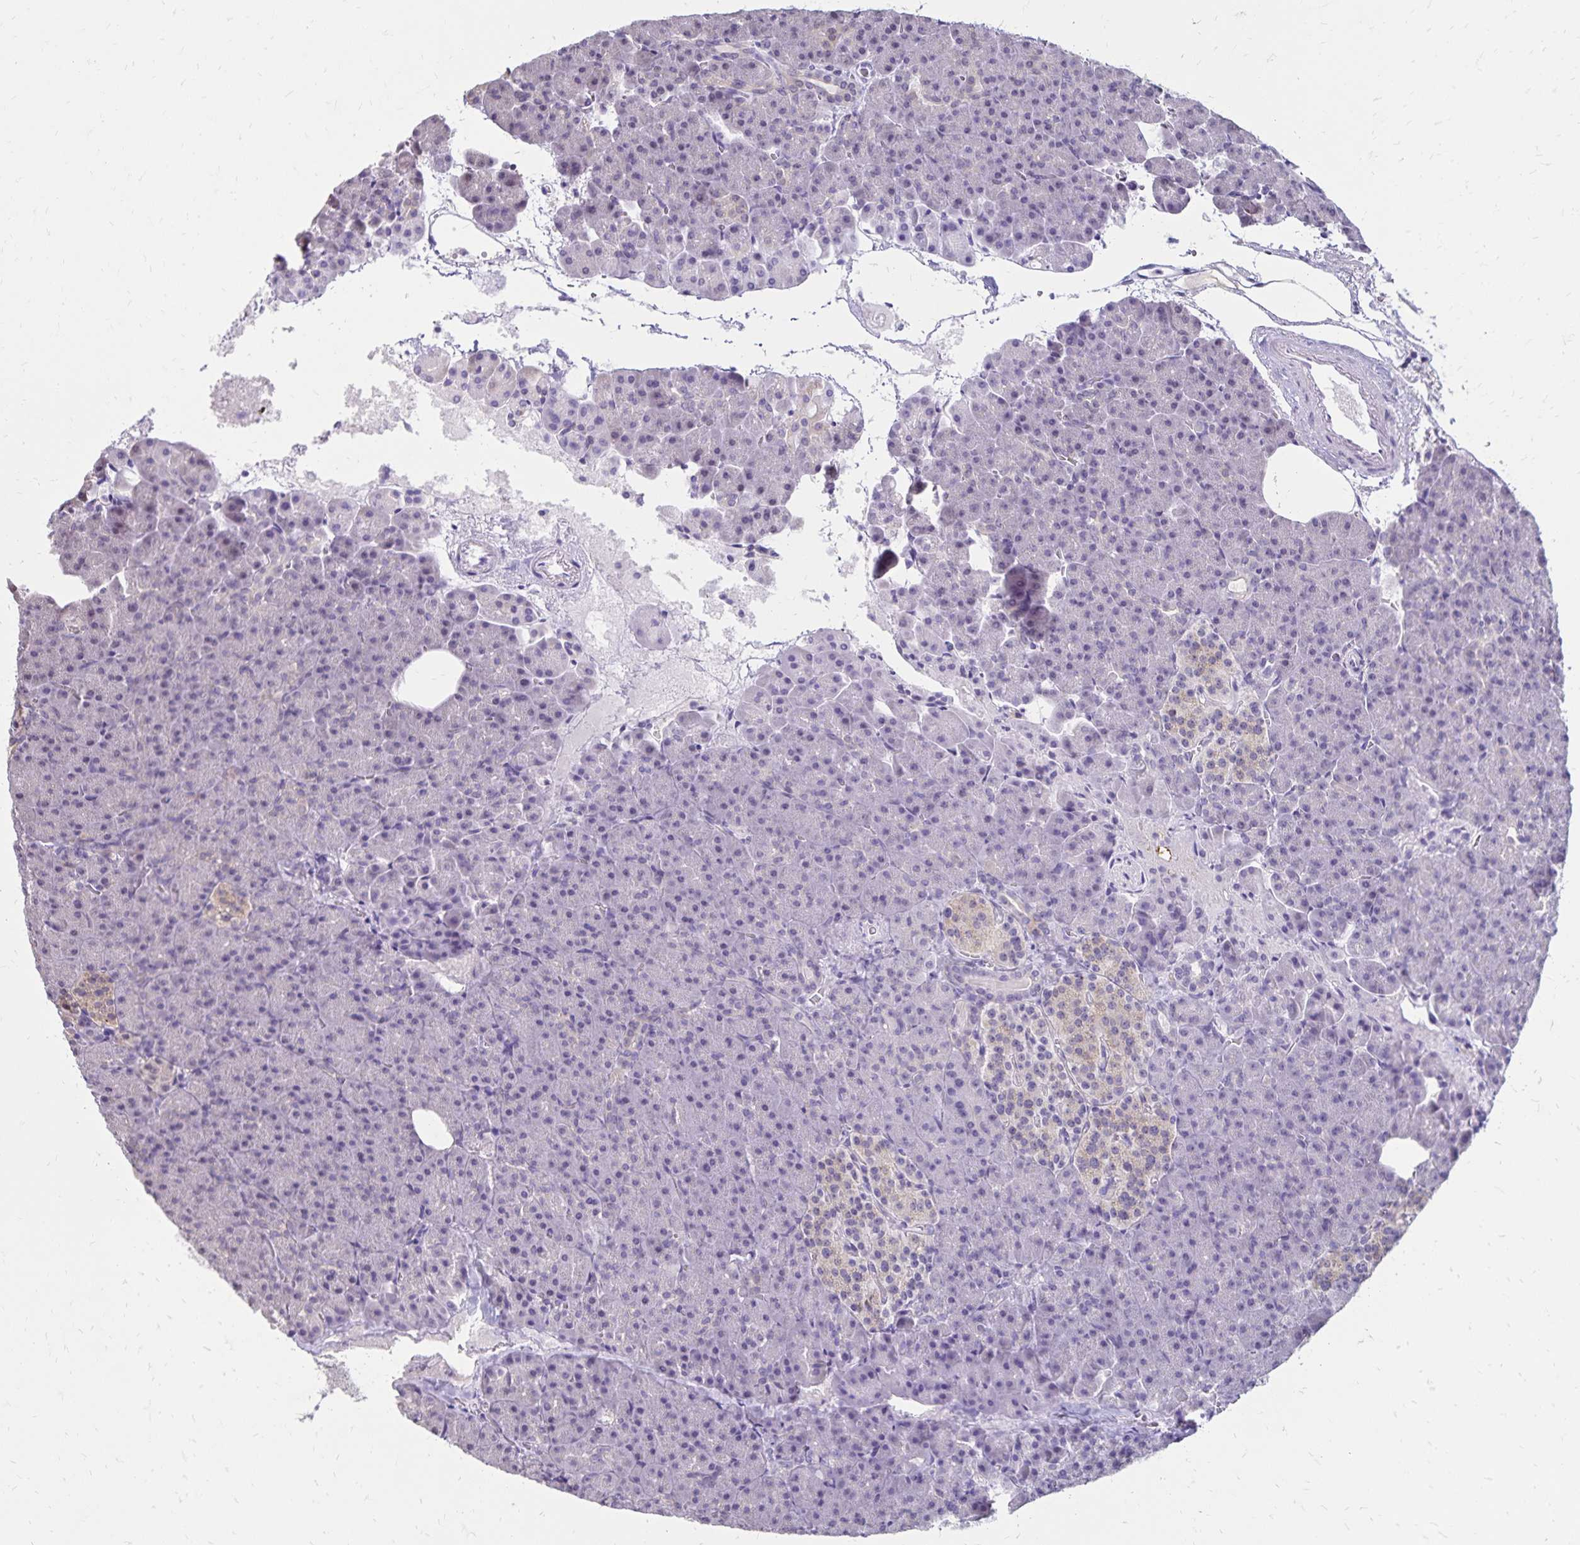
{"staining": {"intensity": "negative", "quantity": "none", "location": "none"}, "tissue": "pancreas", "cell_type": "Exocrine glandular cells", "image_type": "normal", "snomed": [{"axis": "morphology", "description": "Normal tissue, NOS"}, {"axis": "topography", "description": "Pancreas"}], "caption": "Micrograph shows no protein expression in exocrine glandular cells of benign pancreas. (DAB IHC visualized using brightfield microscopy, high magnification).", "gene": "SH3GL3", "patient": {"sex": "female", "age": 74}}